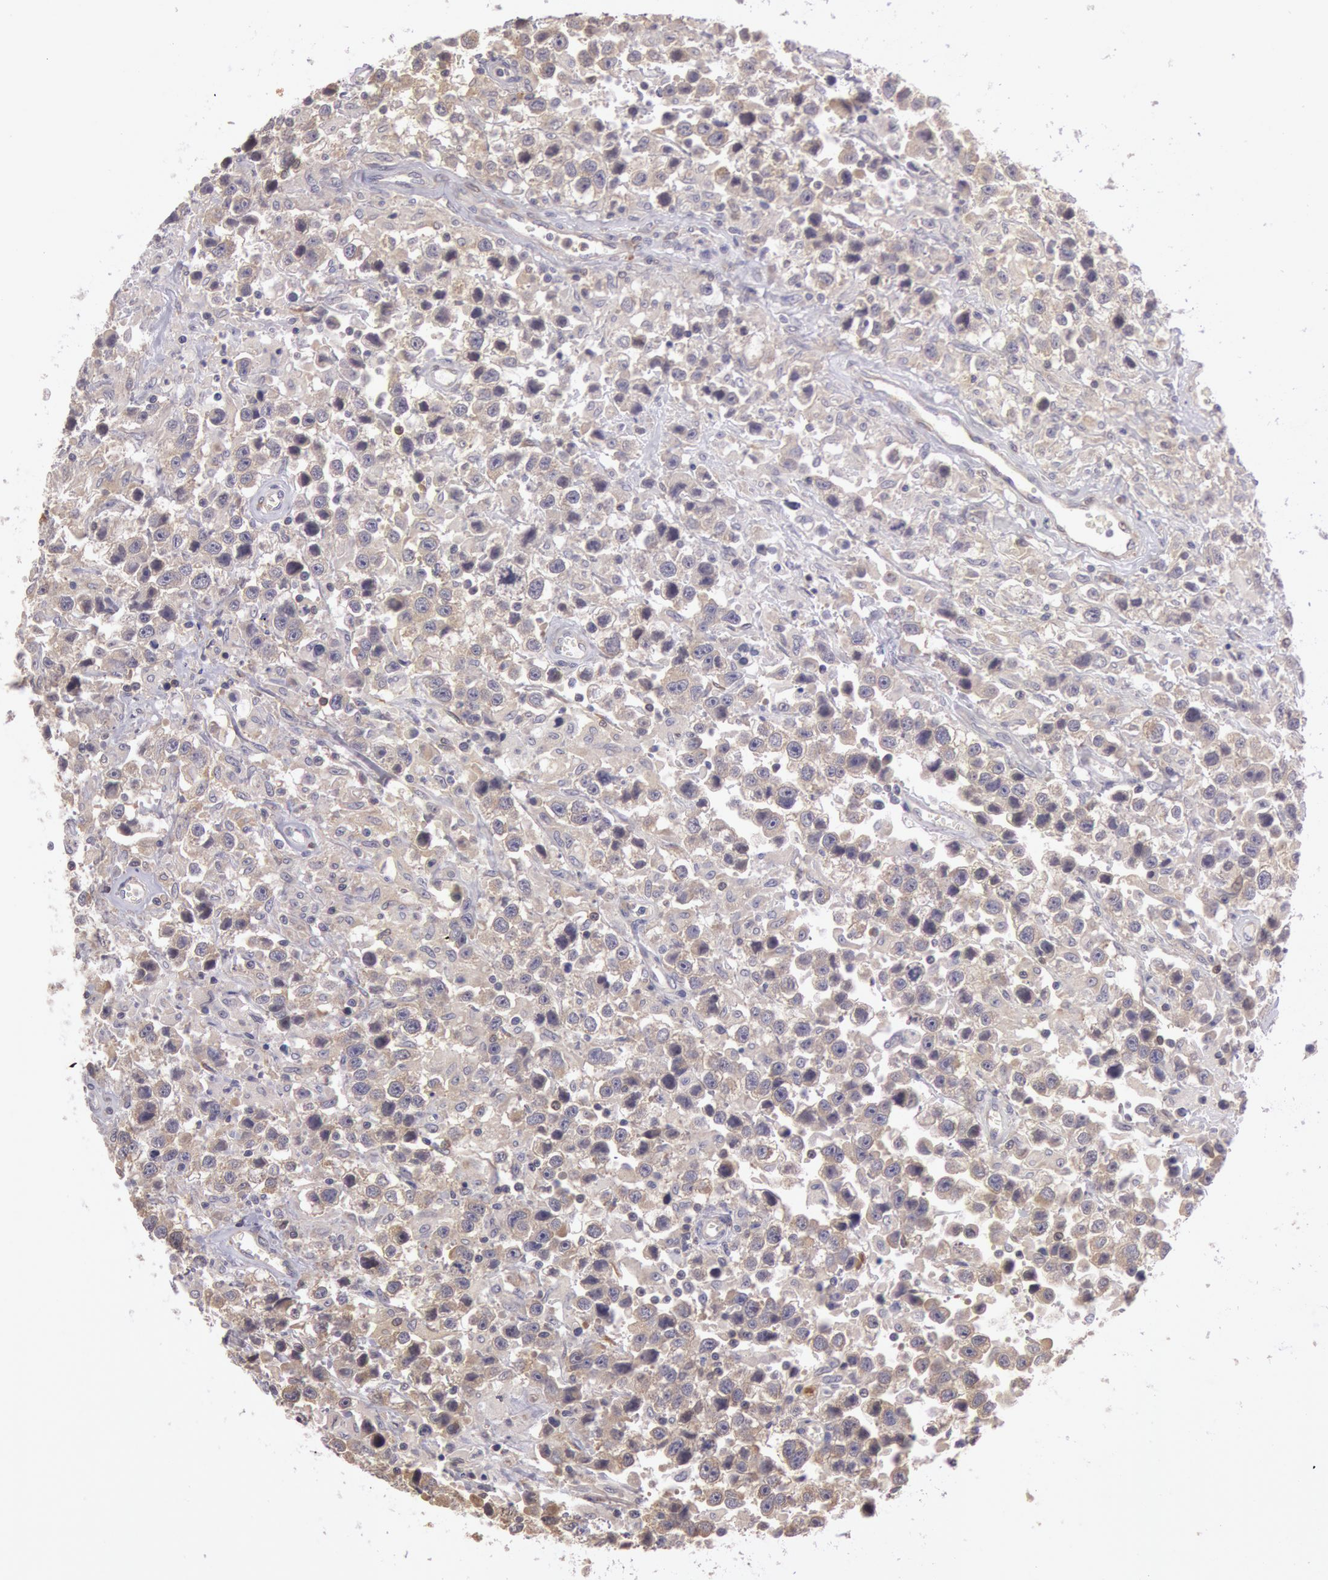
{"staining": {"intensity": "moderate", "quantity": ">75%", "location": "cytoplasmic/membranous"}, "tissue": "testis cancer", "cell_type": "Tumor cells", "image_type": "cancer", "snomed": [{"axis": "morphology", "description": "Seminoma, NOS"}, {"axis": "topography", "description": "Testis"}], "caption": "The histopathology image reveals staining of seminoma (testis), revealing moderate cytoplasmic/membranous protein staining (brown color) within tumor cells.", "gene": "NMT2", "patient": {"sex": "male", "age": 43}}